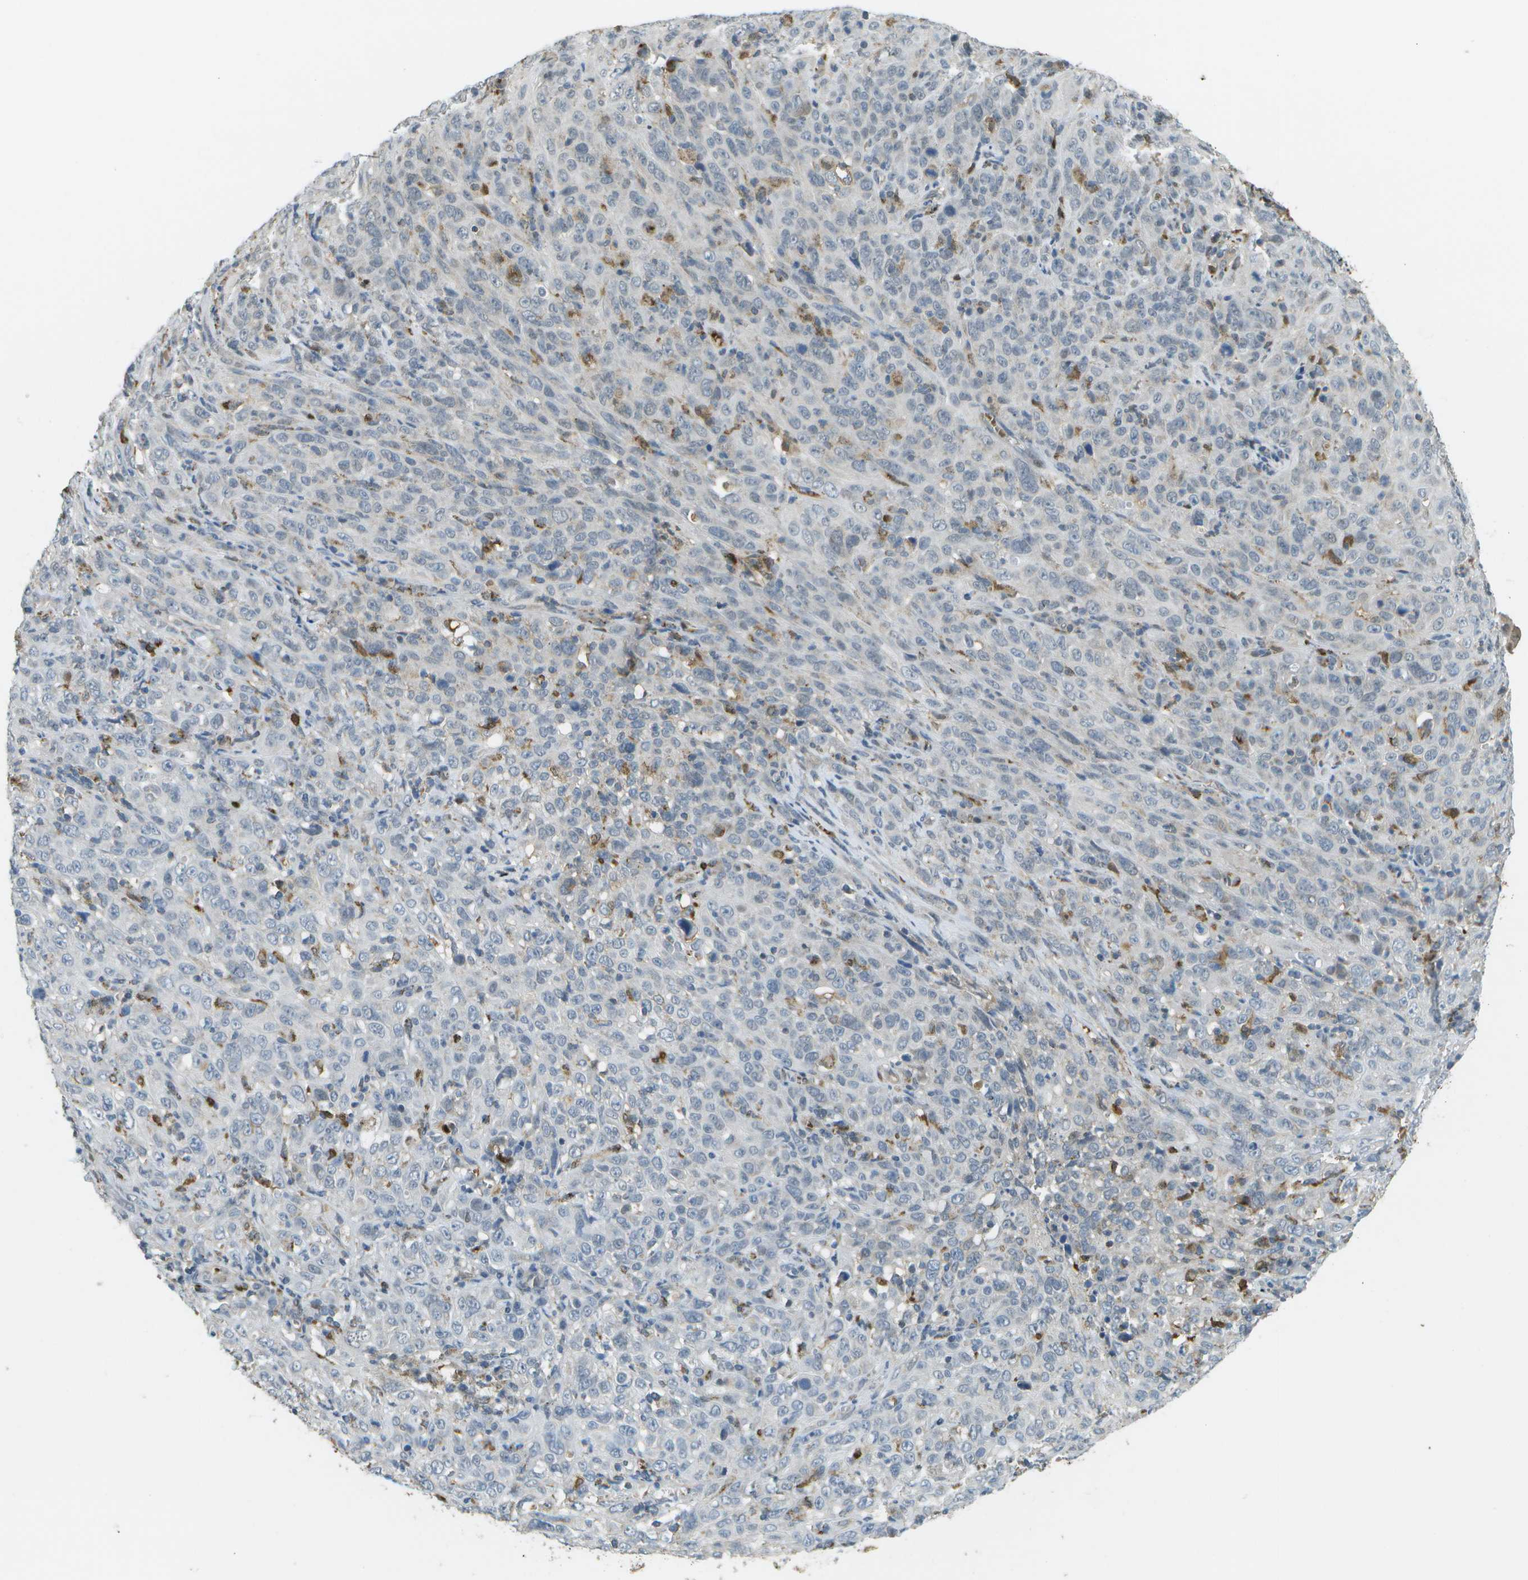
{"staining": {"intensity": "negative", "quantity": "none", "location": "none"}, "tissue": "cervical cancer", "cell_type": "Tumor cells", "image_type": "cancer", "snomed": [{"axis": "morphology", "description": "Squamous cell carcinoma, NOS"}, {"axis": "topography", "description": "Cervix"}], "caption": "A histopathology image of human cervical cancer (squamous cell carcinoma) is negative for staining in tumor cells.", "gene": "CACHD1", "patient": {"sex": "female", "age": 46}}